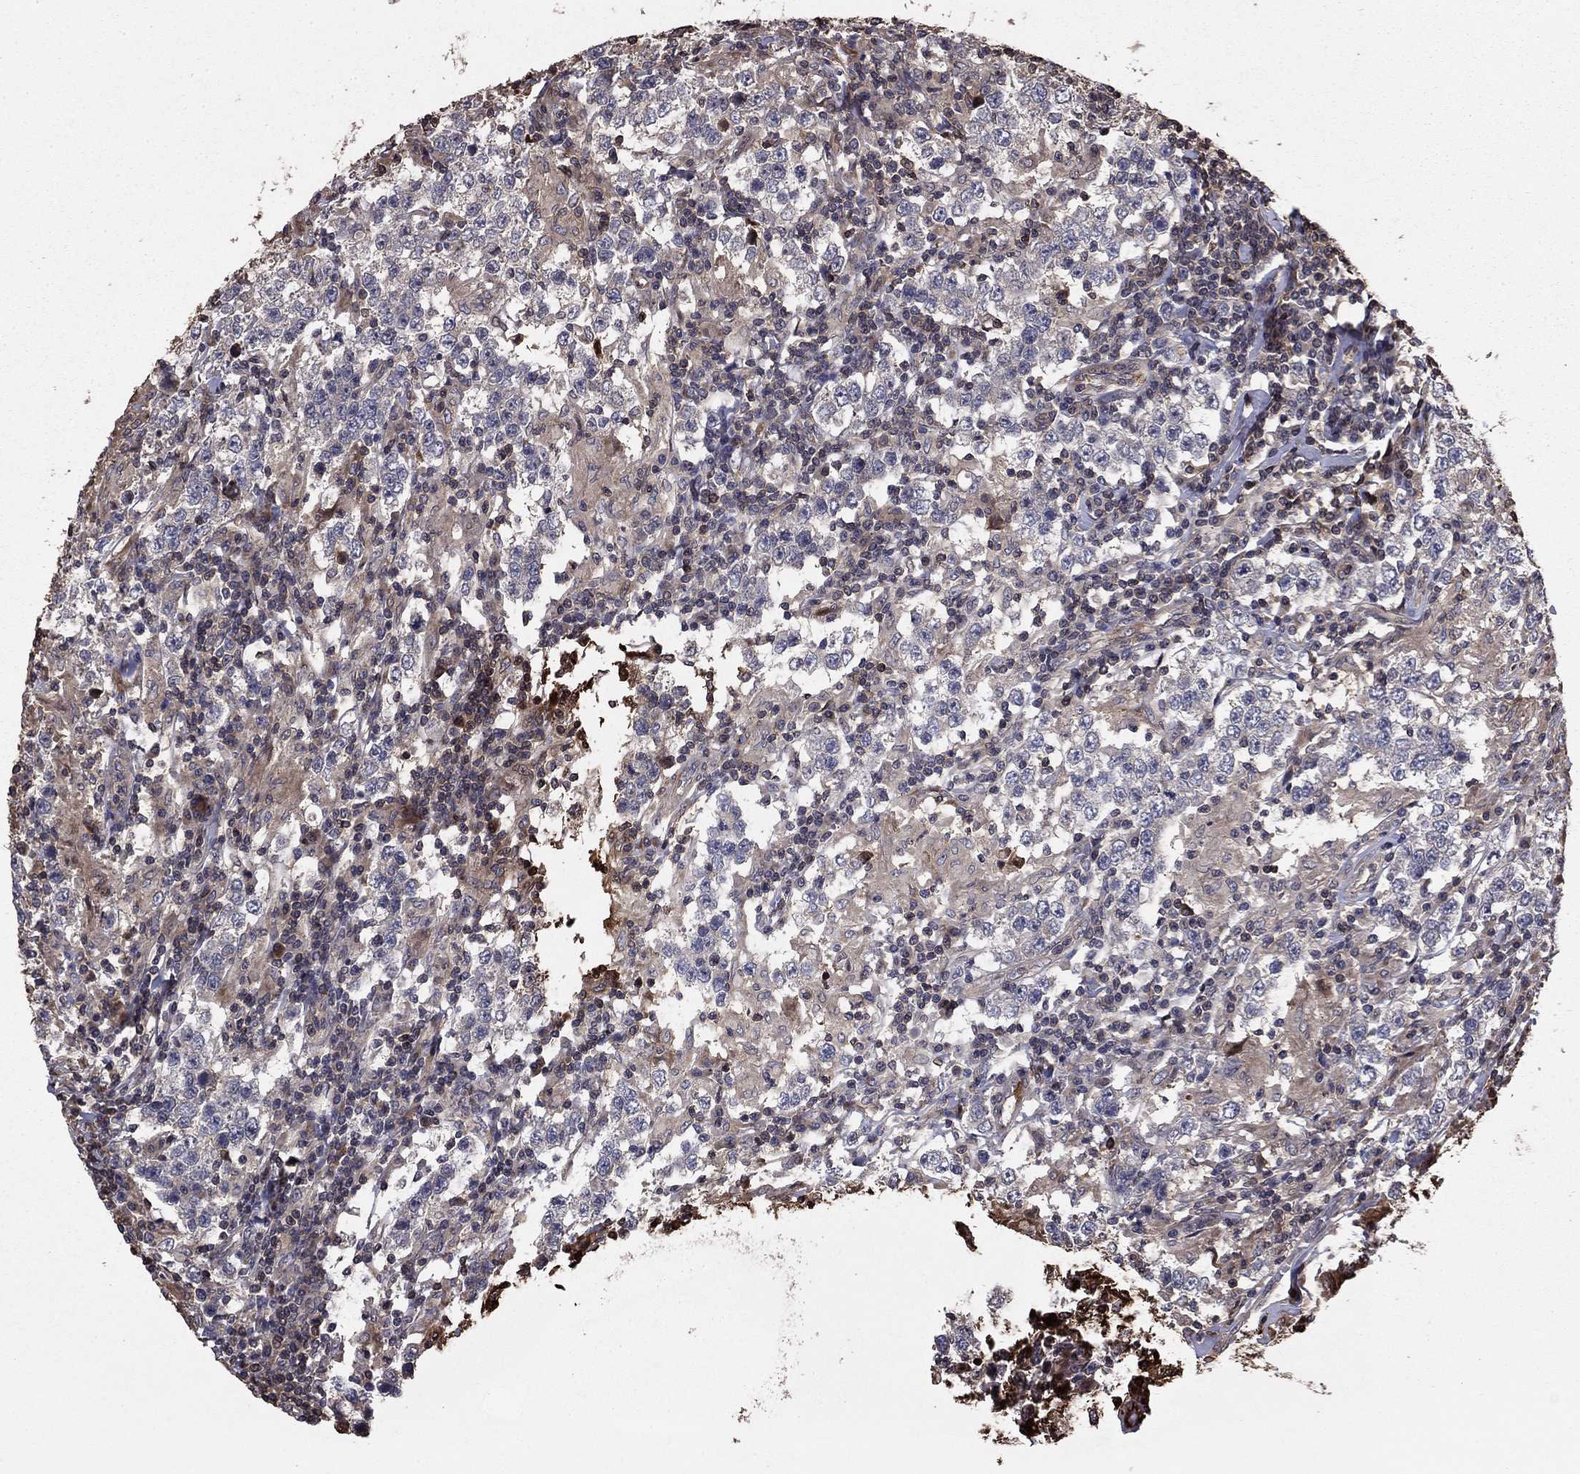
{"staining": {"intensity": "negative", "quantity": "none", "location": "none"}, "tissue": "testis cancer", "cell_type": "Tumor cells", "image_type": "cancer", "snomed": [{"axis": "morphology", "description": "Seminoma, NOS"}, {"axis": "morphology", "description": "Carcinoma, Embryonal, NOS"}, {"axis": "topography", "description": "Testis"}], "caption": "Immunohistochemical staining of embryonal carcinoma (testis) shows no significant positivity in tumor cells.", "gene": "GYG1", "patient": {"sex": "male", "age": 41}}